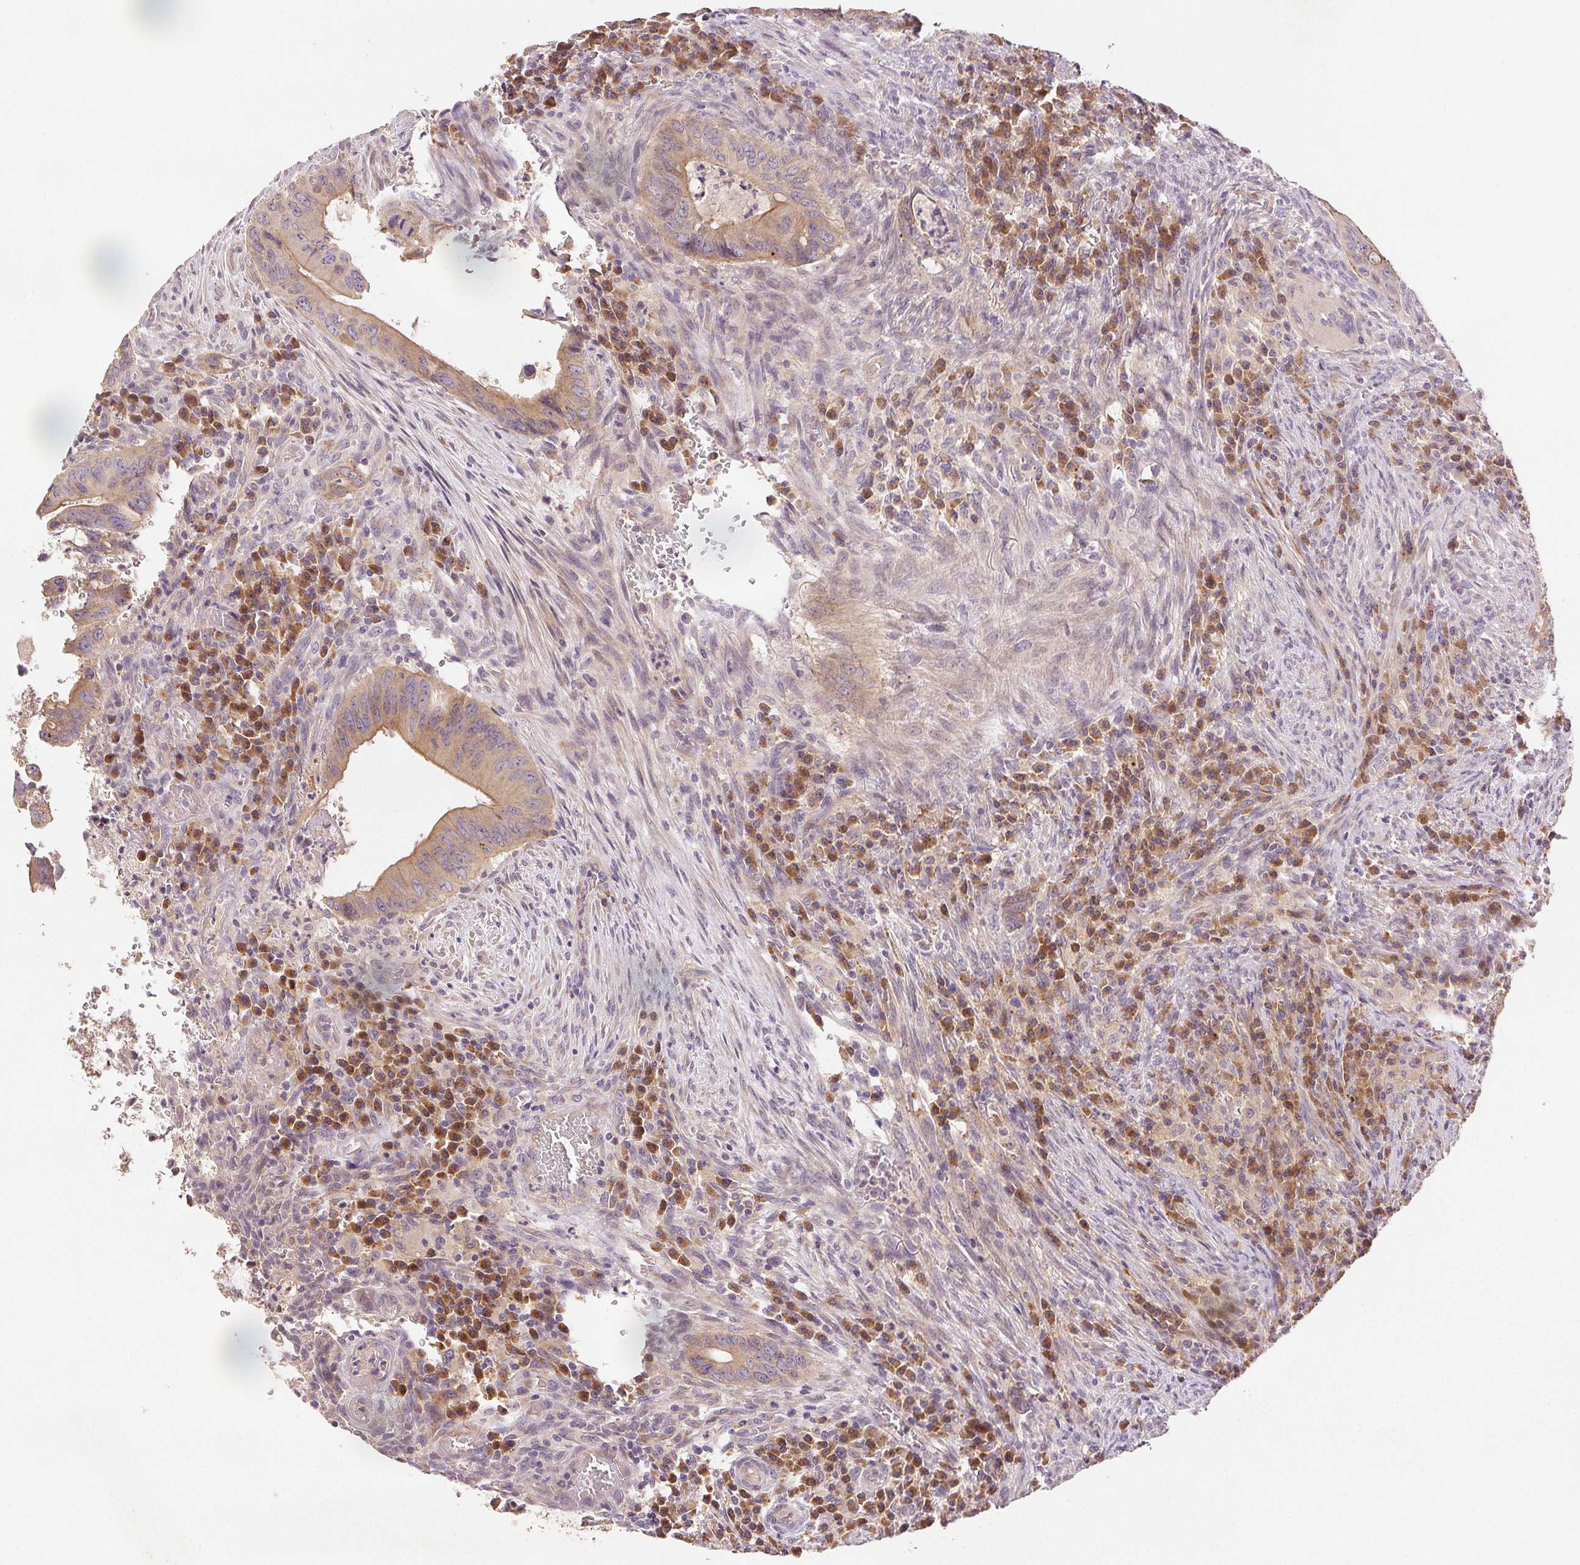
{"staining": {"intensity": "weak", "quantity": "25%-75%", "location": "cytoplasmic/membranous"}, "tissue": "colorectal cancer", "cell_type": "Tumor cells", "image_type": "cancer", "snomed": [{"axis": "morphology", "description": "Adenocarcinoma, NOS"}, {"axis": "topography", "description": "Colon"}], "caption": "Brown immunohistochemical staining in human colorectal cancer exhibits weak cytoplasmic/membranous staining in about 25%-75% of tumor cells.", "gene": "YIF1B", "patient": {"sex": "female", "age": 74}}